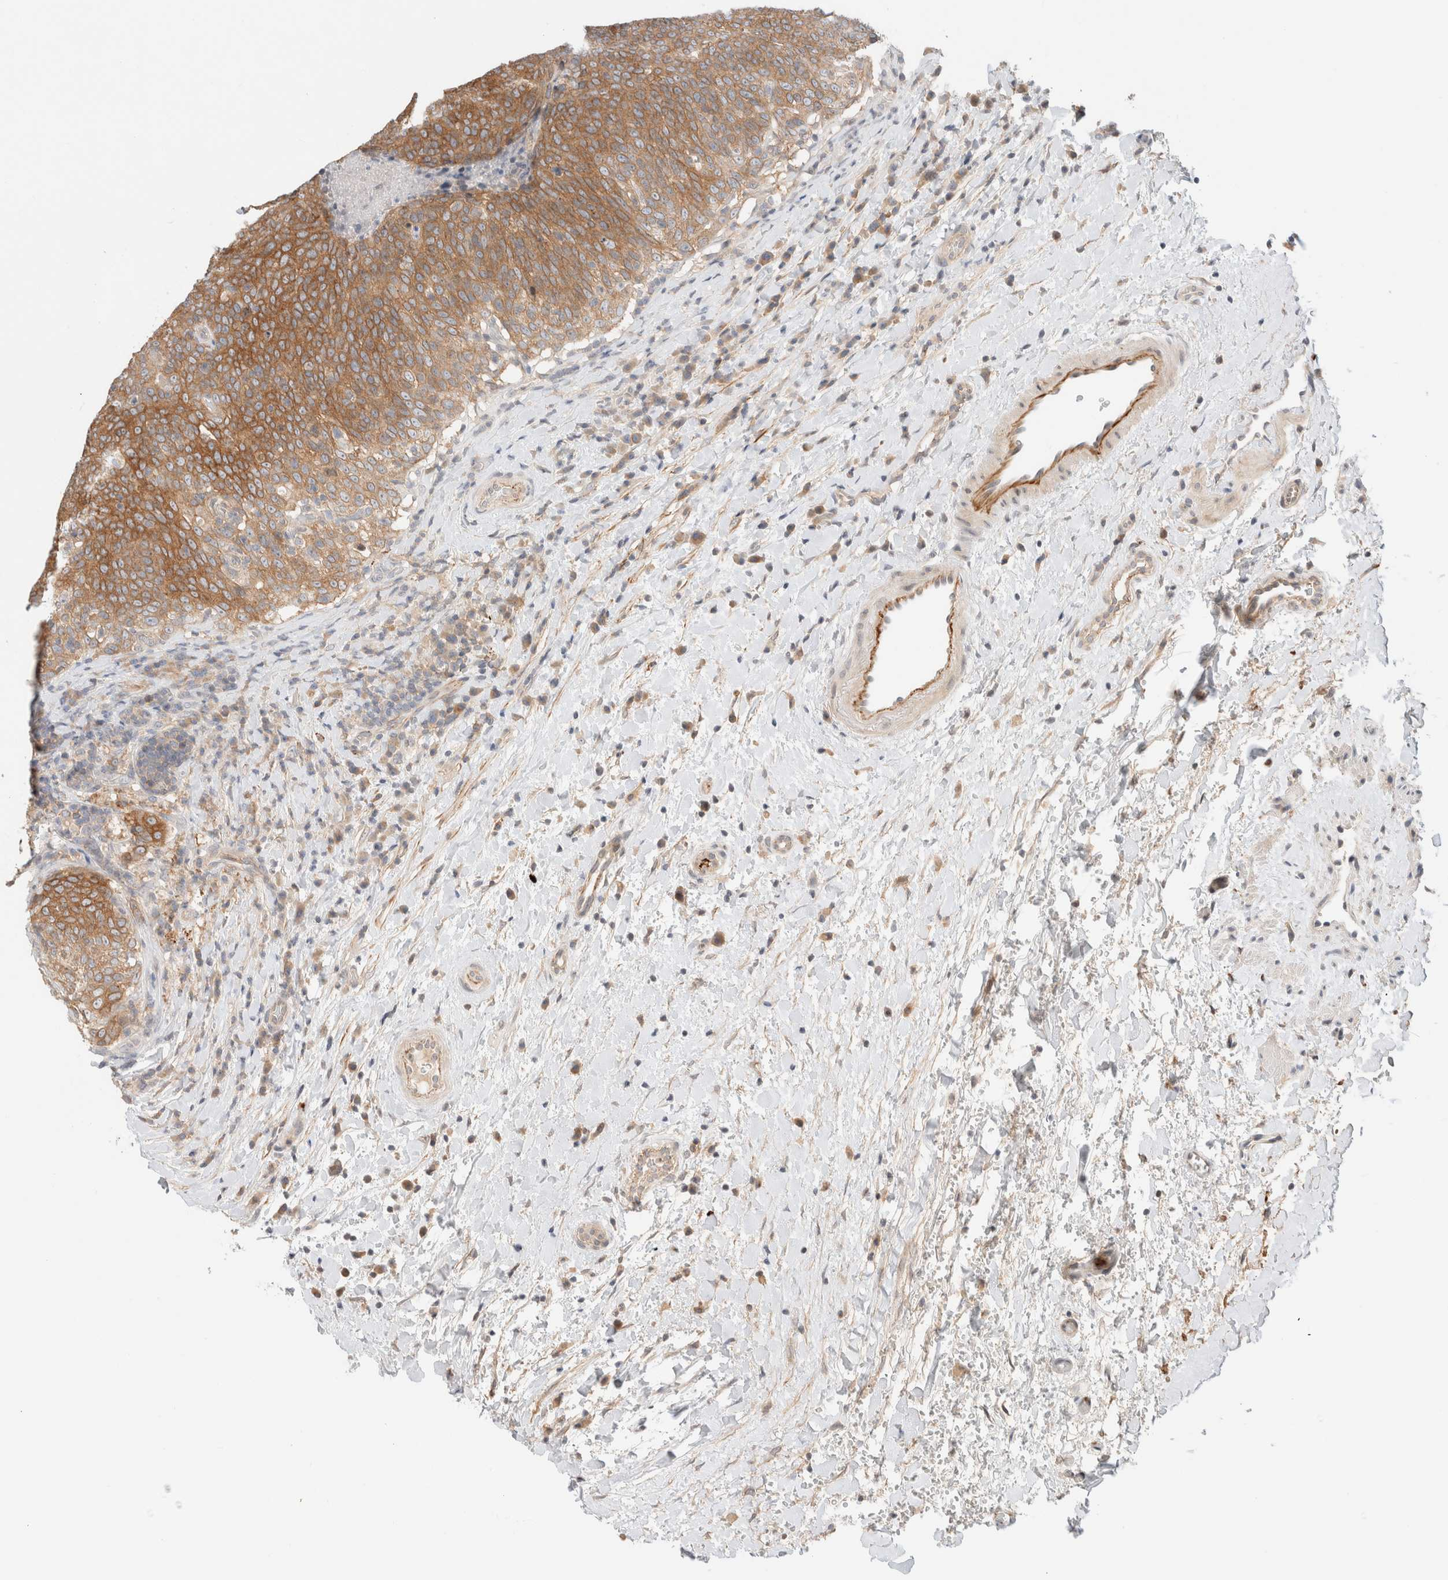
{"staining": {"intensity": "moderate", "quantity": ">75%", "location": "cytoplasmic/membranous"}, "tissue": "head and neck cancer", "cell_type": "Tumor cells", "image_type": "cancer", "snomed": [{"axis": "morphology", "description": "Squamous cell carcinoma, NOS"}, {"axis": "morphology", "description": "Squamous cell carcinoma, metastatic, NOS"}, {"axis": "topography", "description": "Lymph node"}, {"axis": "topography", "description": "Head-Neck"}], "caption": "Approximately >75% of tumor cells in human head and neck cancer (metastatic squamous cell carcinoma) exhibit moderate cytoplasmic/membranous protein staining as visualized by brown immunohistochemical staining.", "gene": "MARK3", "patient": {"sex": "male", "age": 62}}